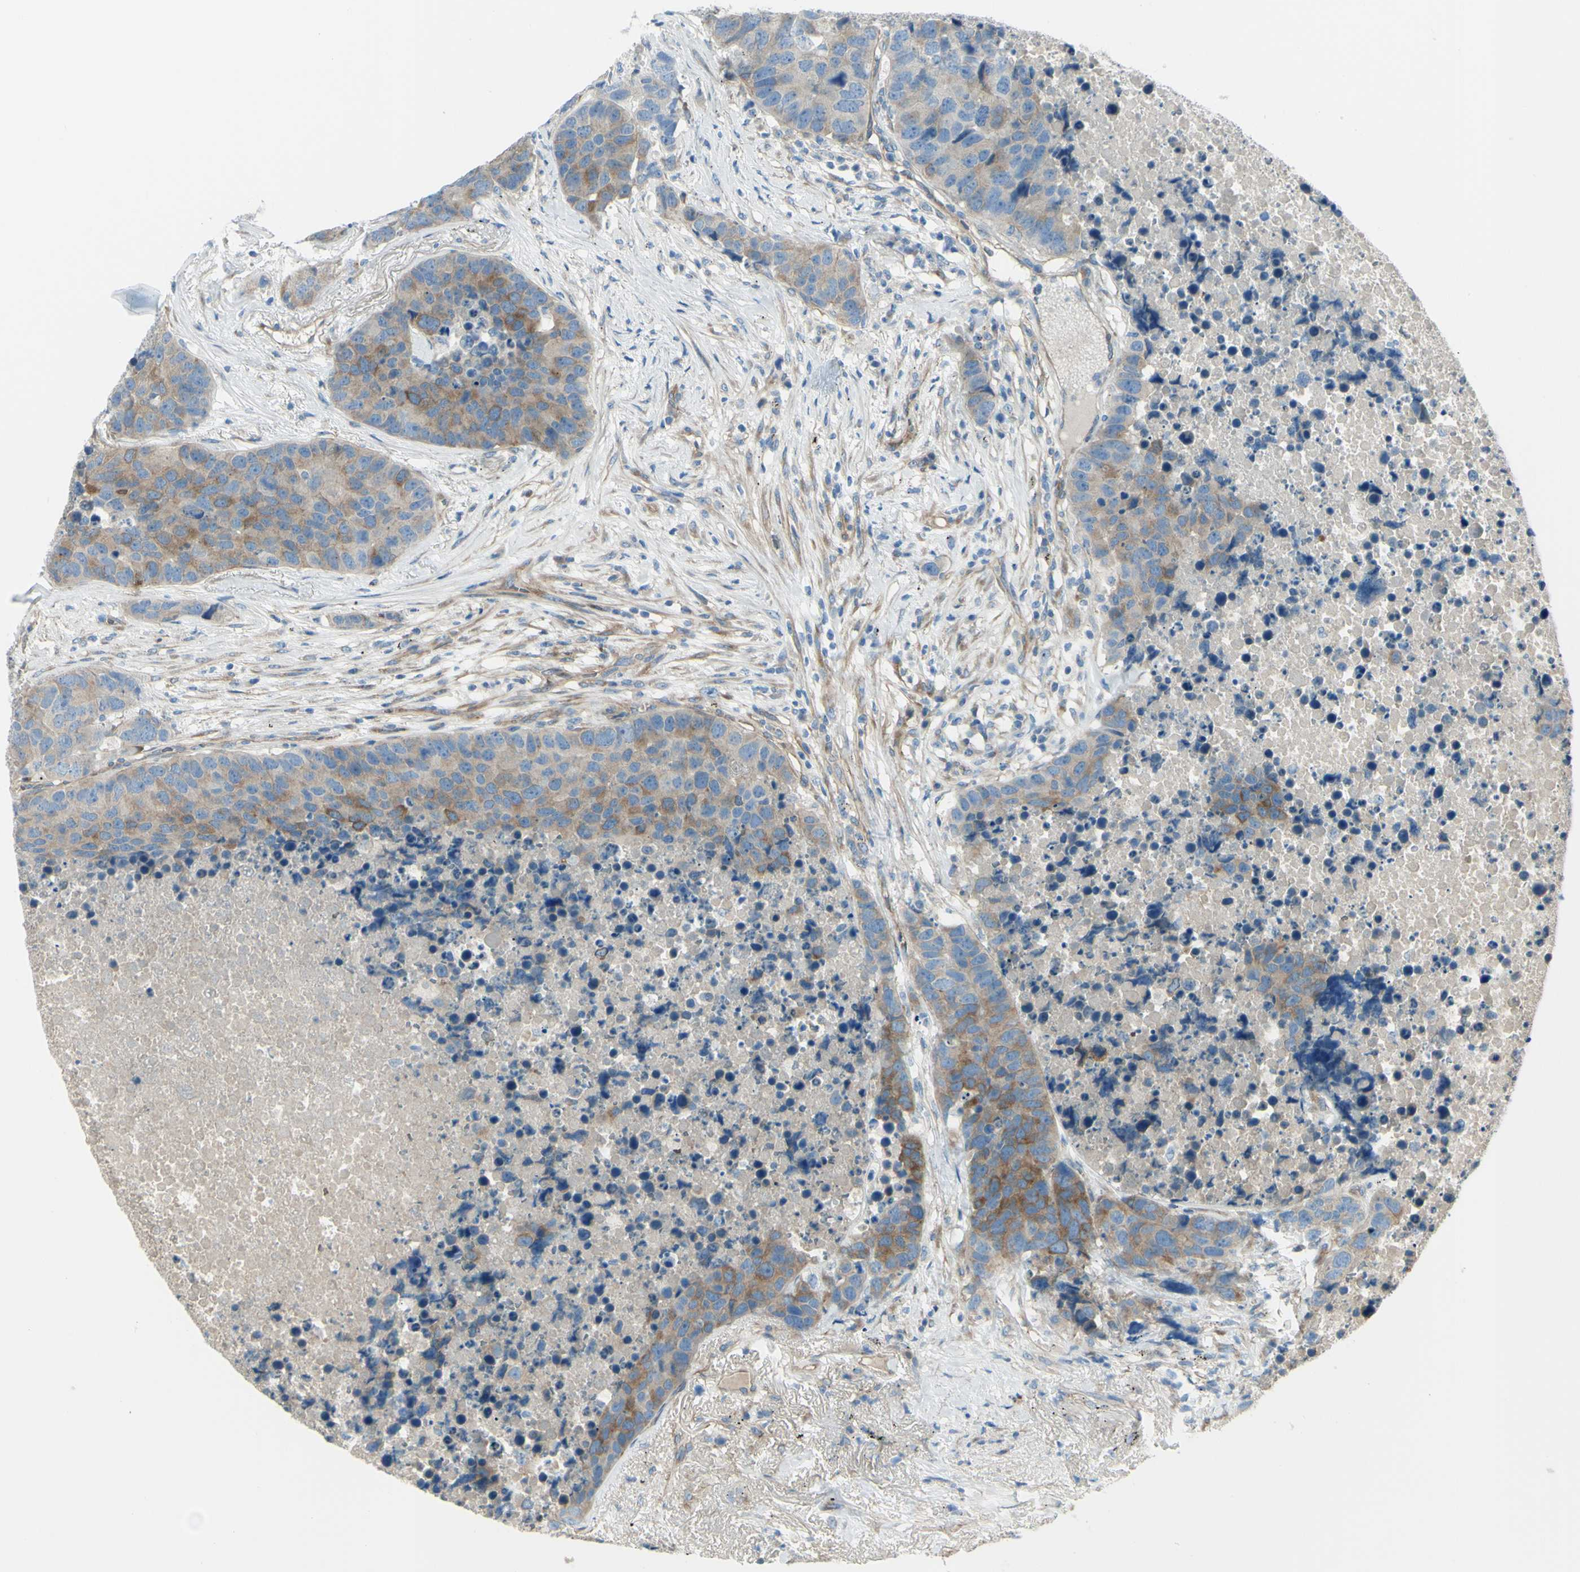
{"staining": {"intensity": "moderate", "quantity": ">75%", "location": "cytoplasmic/membranous"}, "tissue": "carcinoid", "cell_type": "Tumor cells", "image_type": "cancer", "snomed": [{"axis": "morphology", "description": "Carcinoid, malignant, NOS"}, {"axis": "topography", "description": "Lung"}], "caption": "This is a micrograph of IHC staining of carcinoid, which shows moderate staining in the cytoplasmic/membranous of tumor cells.", "gene": "PCDHGA2", "patient": {"sex": "male", "age": 60}}